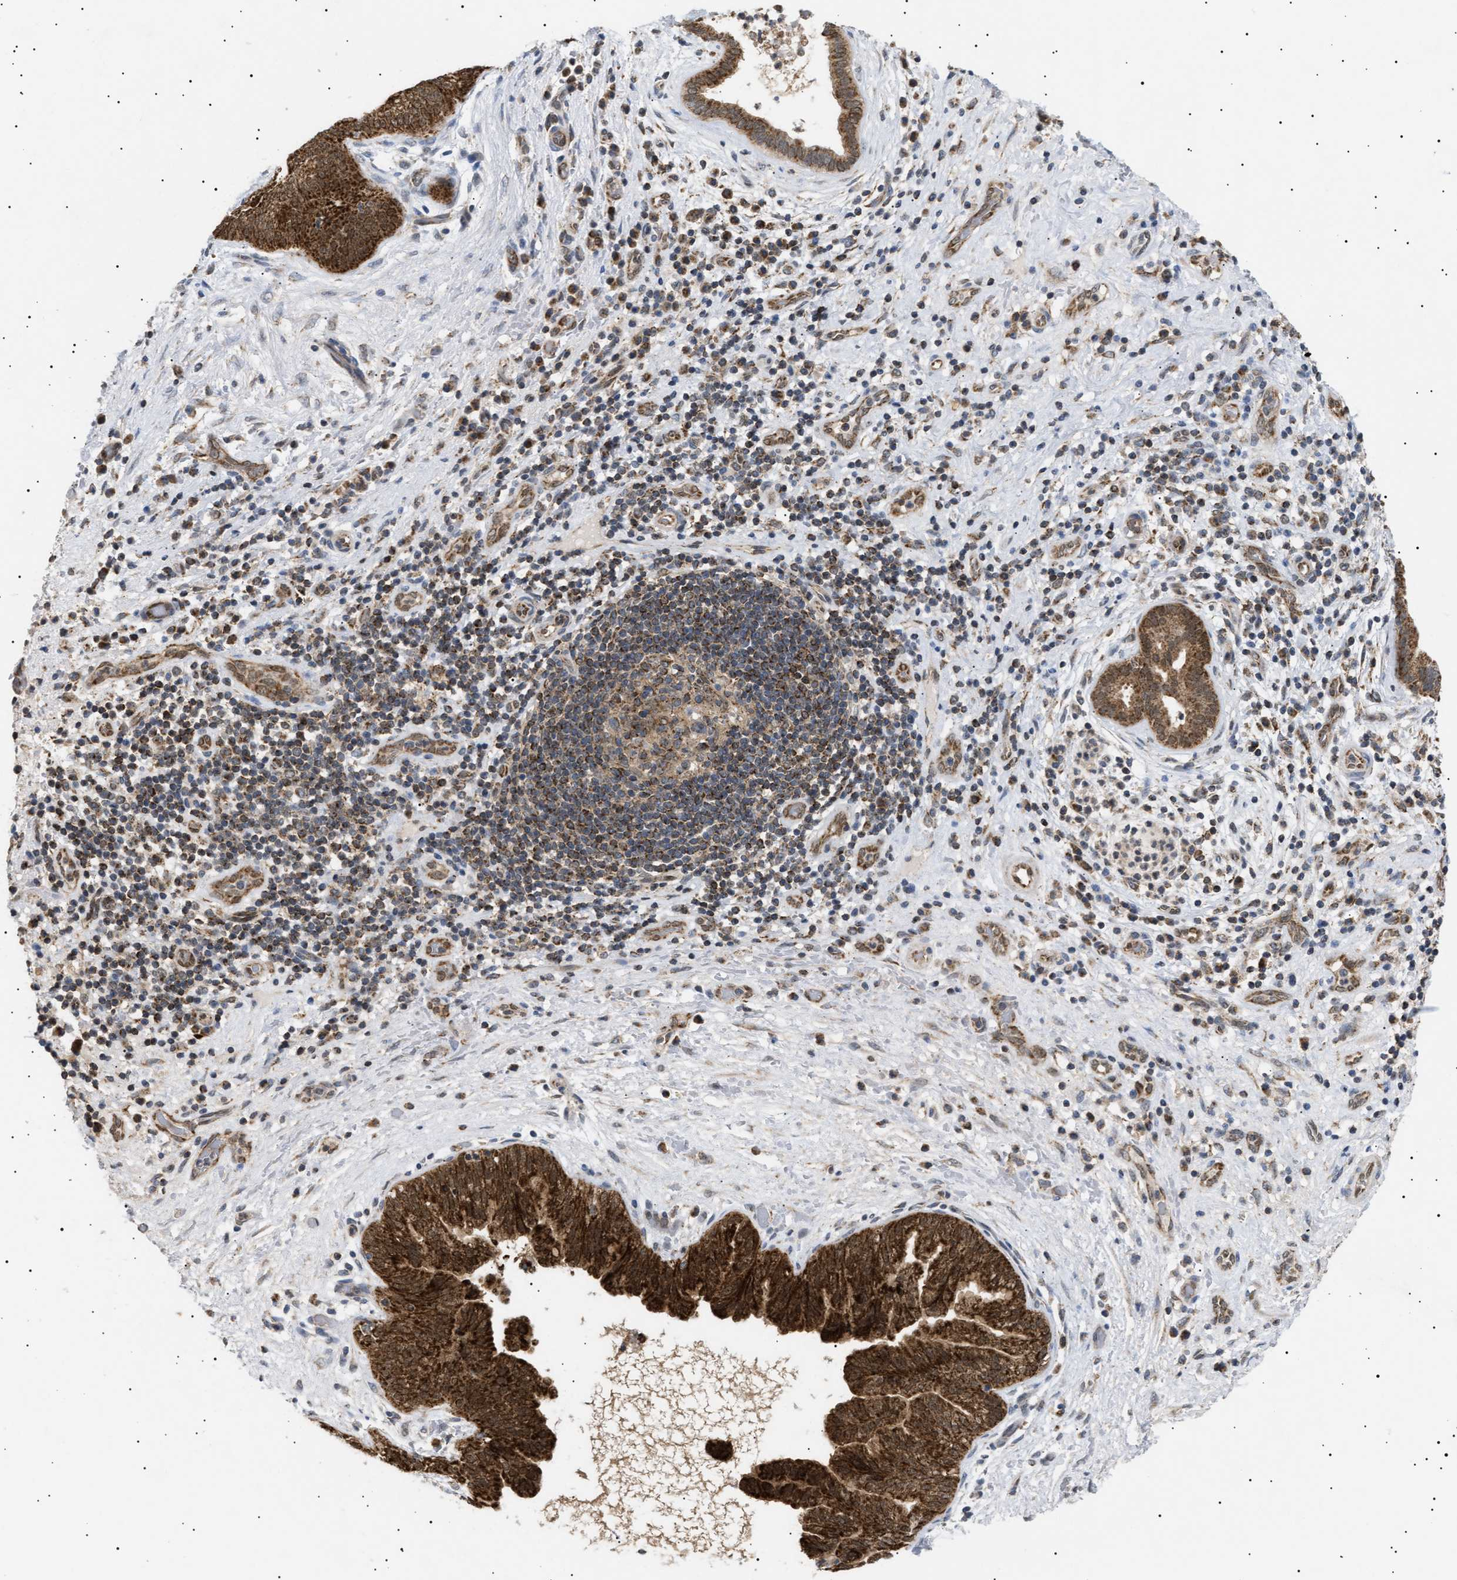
{"staining": {"intensity": "strong", "quantity": ">75%", "location": "cytoplasmic/membranous"}, "tissue": "liver cancer", "cell_type": "Tumor cells", "image_type": "cancer", "snomed": [{"axis": "morphology", "description": "Cholangiocarcinoma"}, {"axis": "topography", "description": "Liver"}], "caption": "About >75% of tumor cells in liver cholangiocarcinoma reveal strong cytoplasmic/membranous protein expression as visualized by brown immunohistochemical staining.", "gene": "SIRT5", "patient": {"sex": "female", "age": 38}}